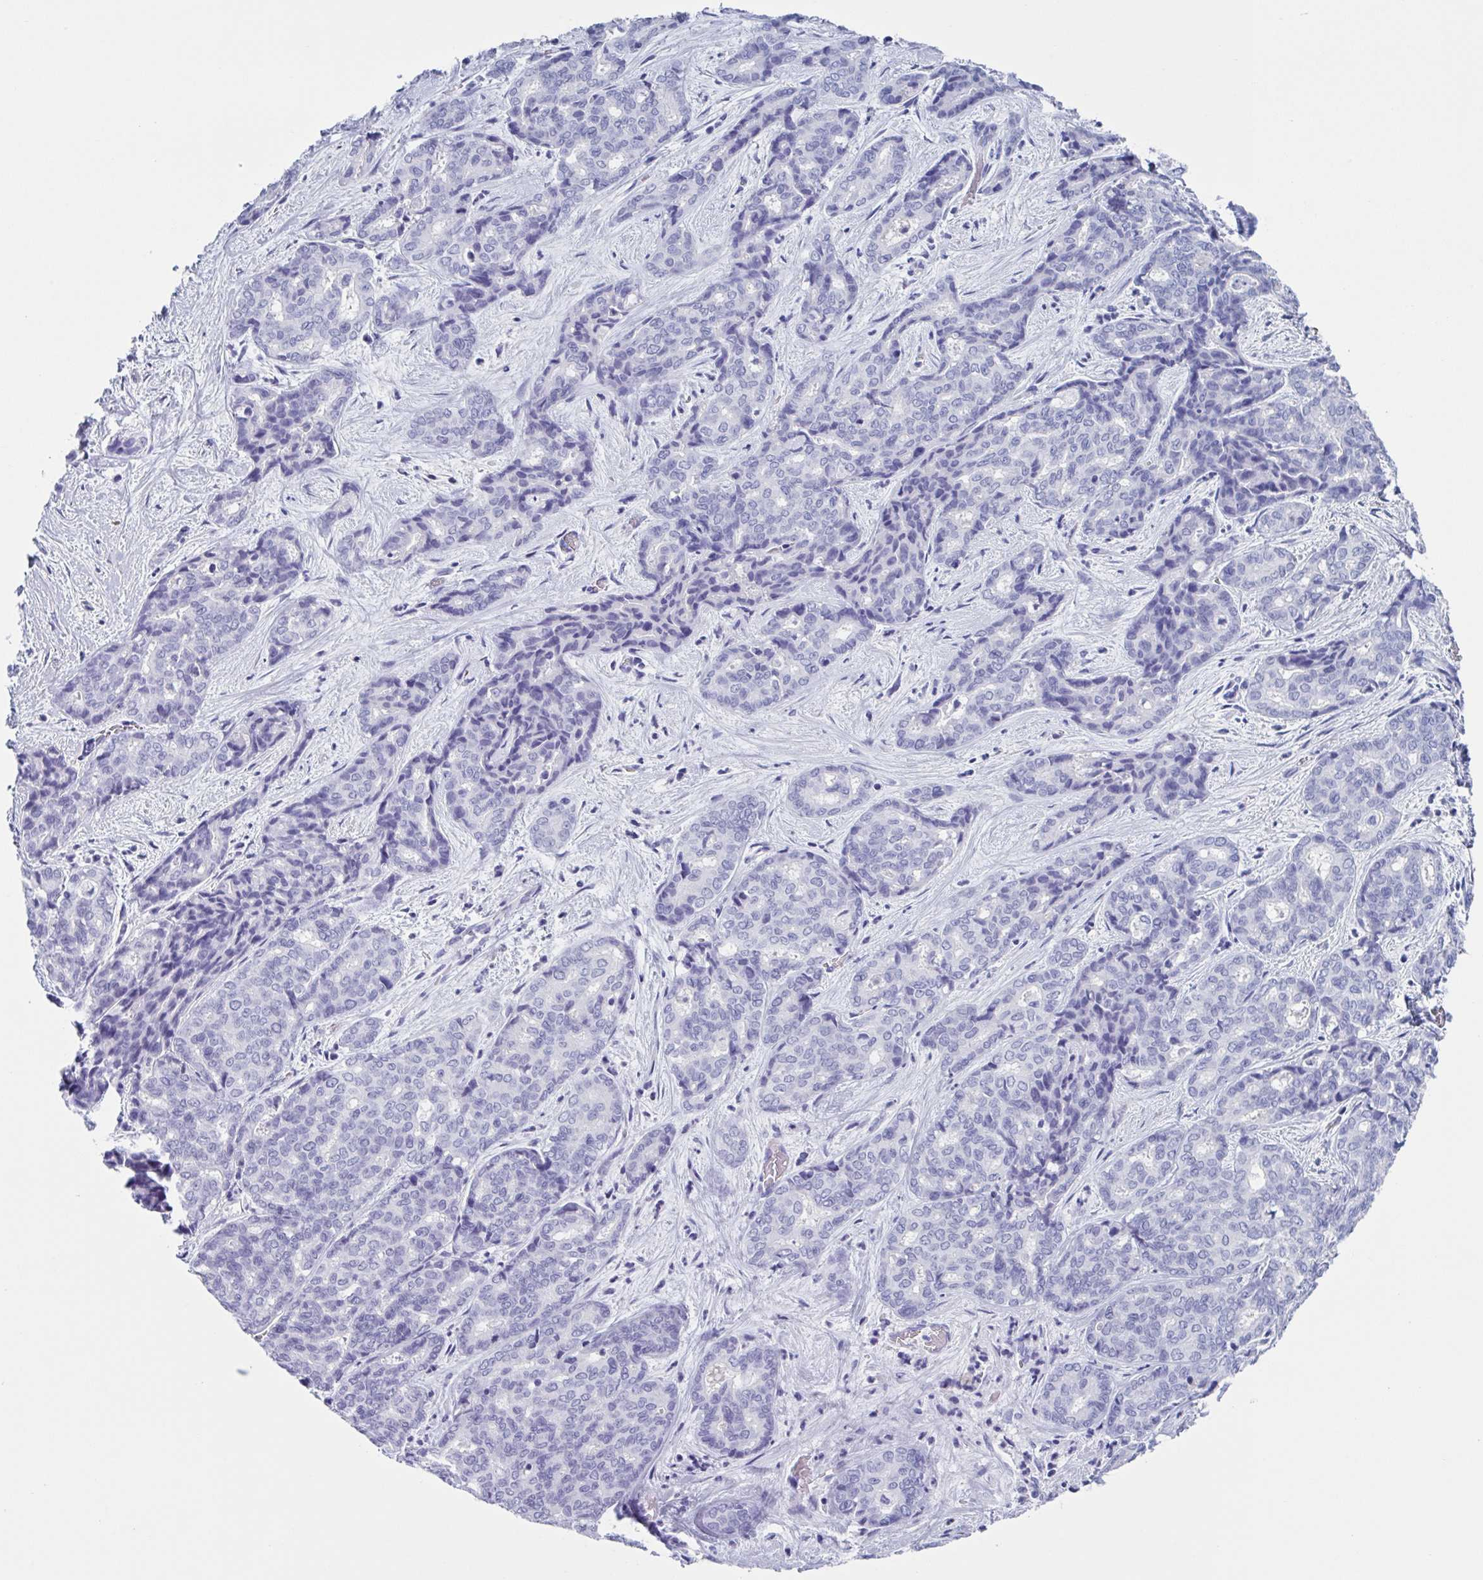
{"staining": {"intensity": "negative", "quantity": "none", "location": "none"}, "tissue": "liver cancer", "cell_type": "Tumor cells", "image_type": "cancer", "snomed": [{"axis": "morphology", "description": "Cholangiocarcinoma"}, {"axis": "topography", "description": "Liver"}], "caption": "DAB immunohistochemical staining of cholangiocarcinoma (liver) demonstrates no significant positivity in tumor cells.", "gene": "USP35", "patient": {"sex": "female", "age": 64}}